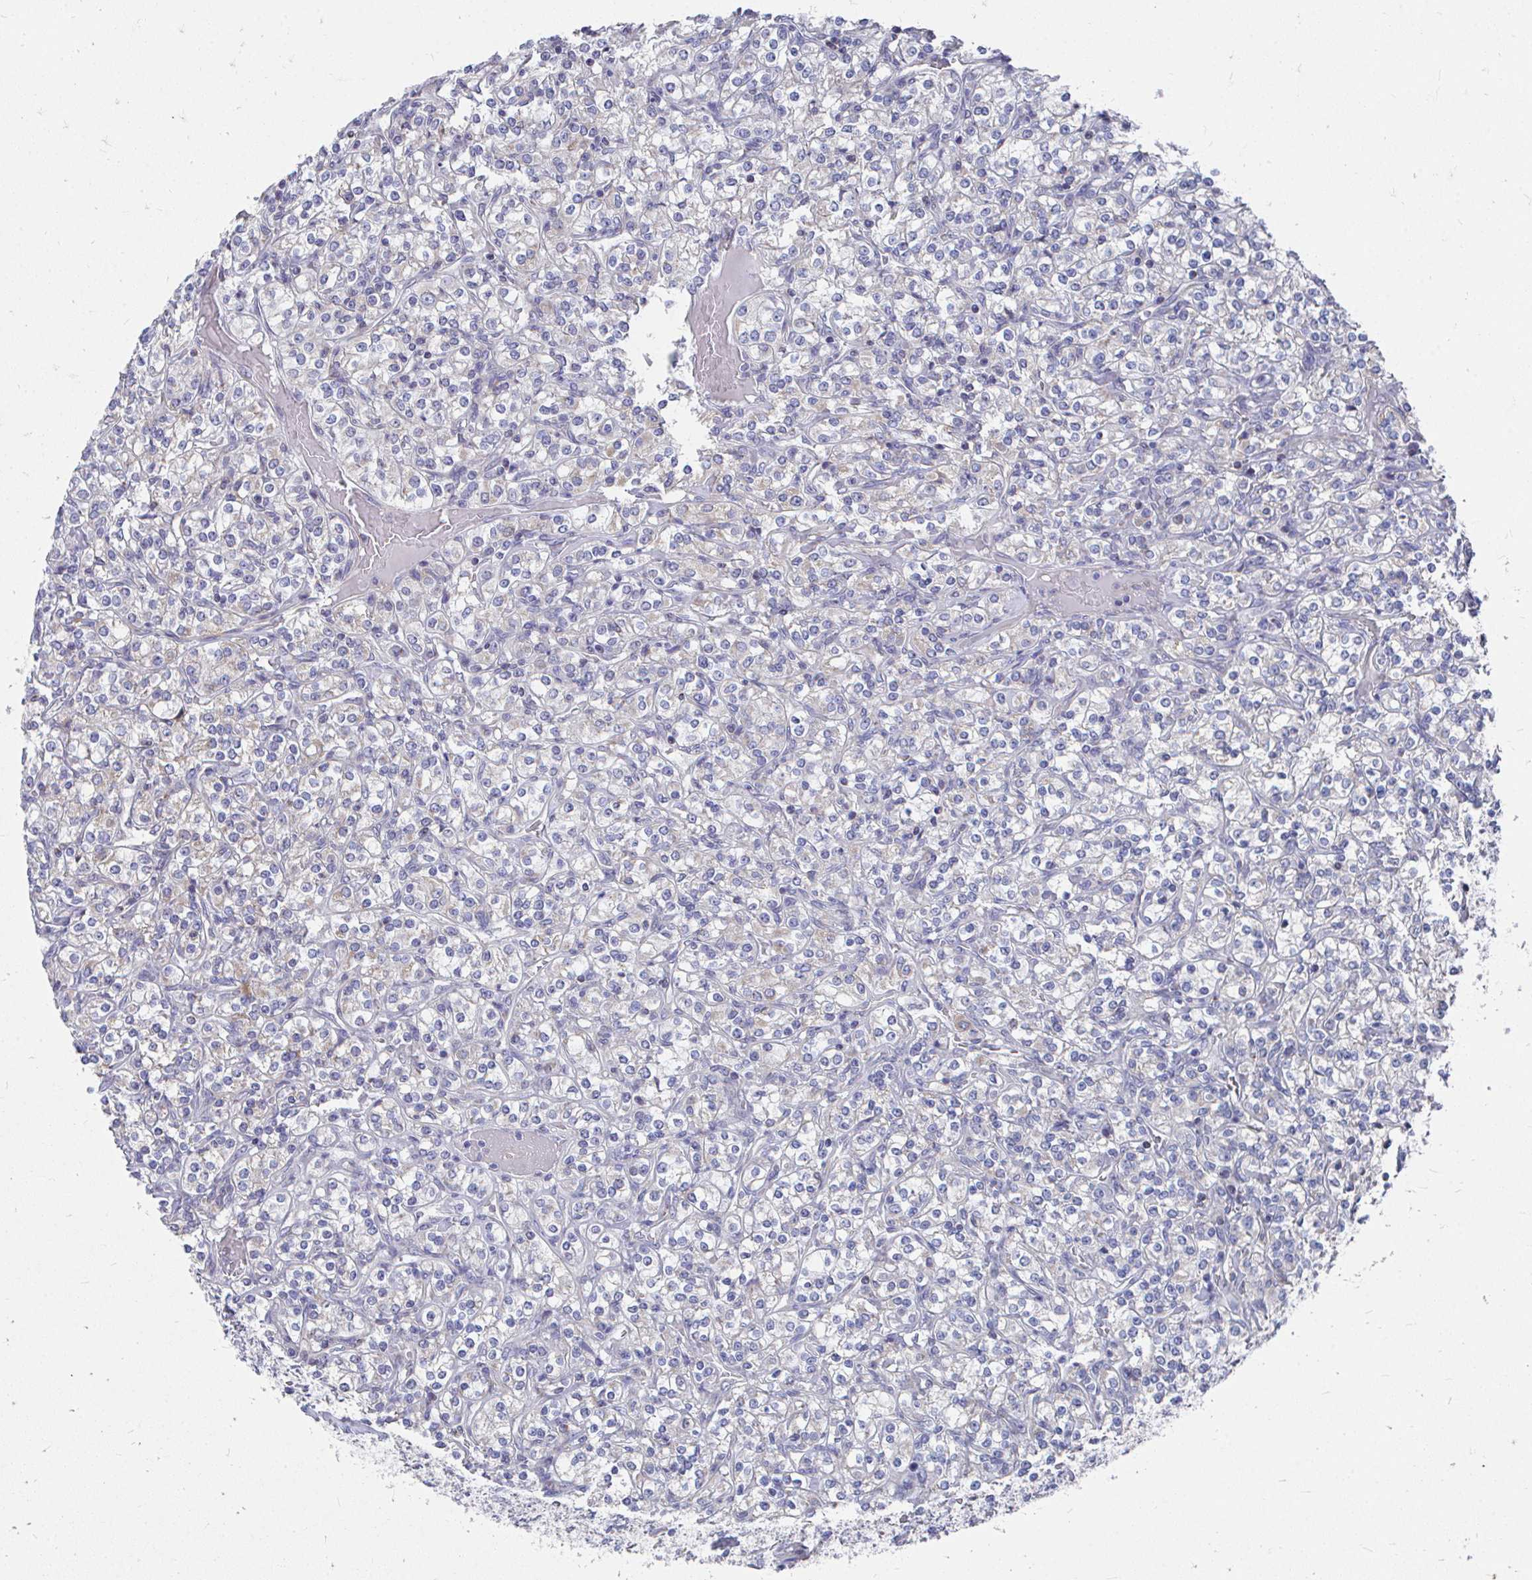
{"staining": {"intensity": "negative", "quantity": "none", "location": "none"}, "tissue": "renal cancer", "cell_type": "Tumor cells", "image_type": "cancer", "snomed": [{"axis": "morphology", "description": "Adenocarcinoma, NOS"}, {"axis": "topography", "description": "Kidney"}], "caption": "Tumor cells show no significant expression in renal adenocarcinoma.", "gene": "PEX3", "patient": {"sex": "male", "age": 77}}